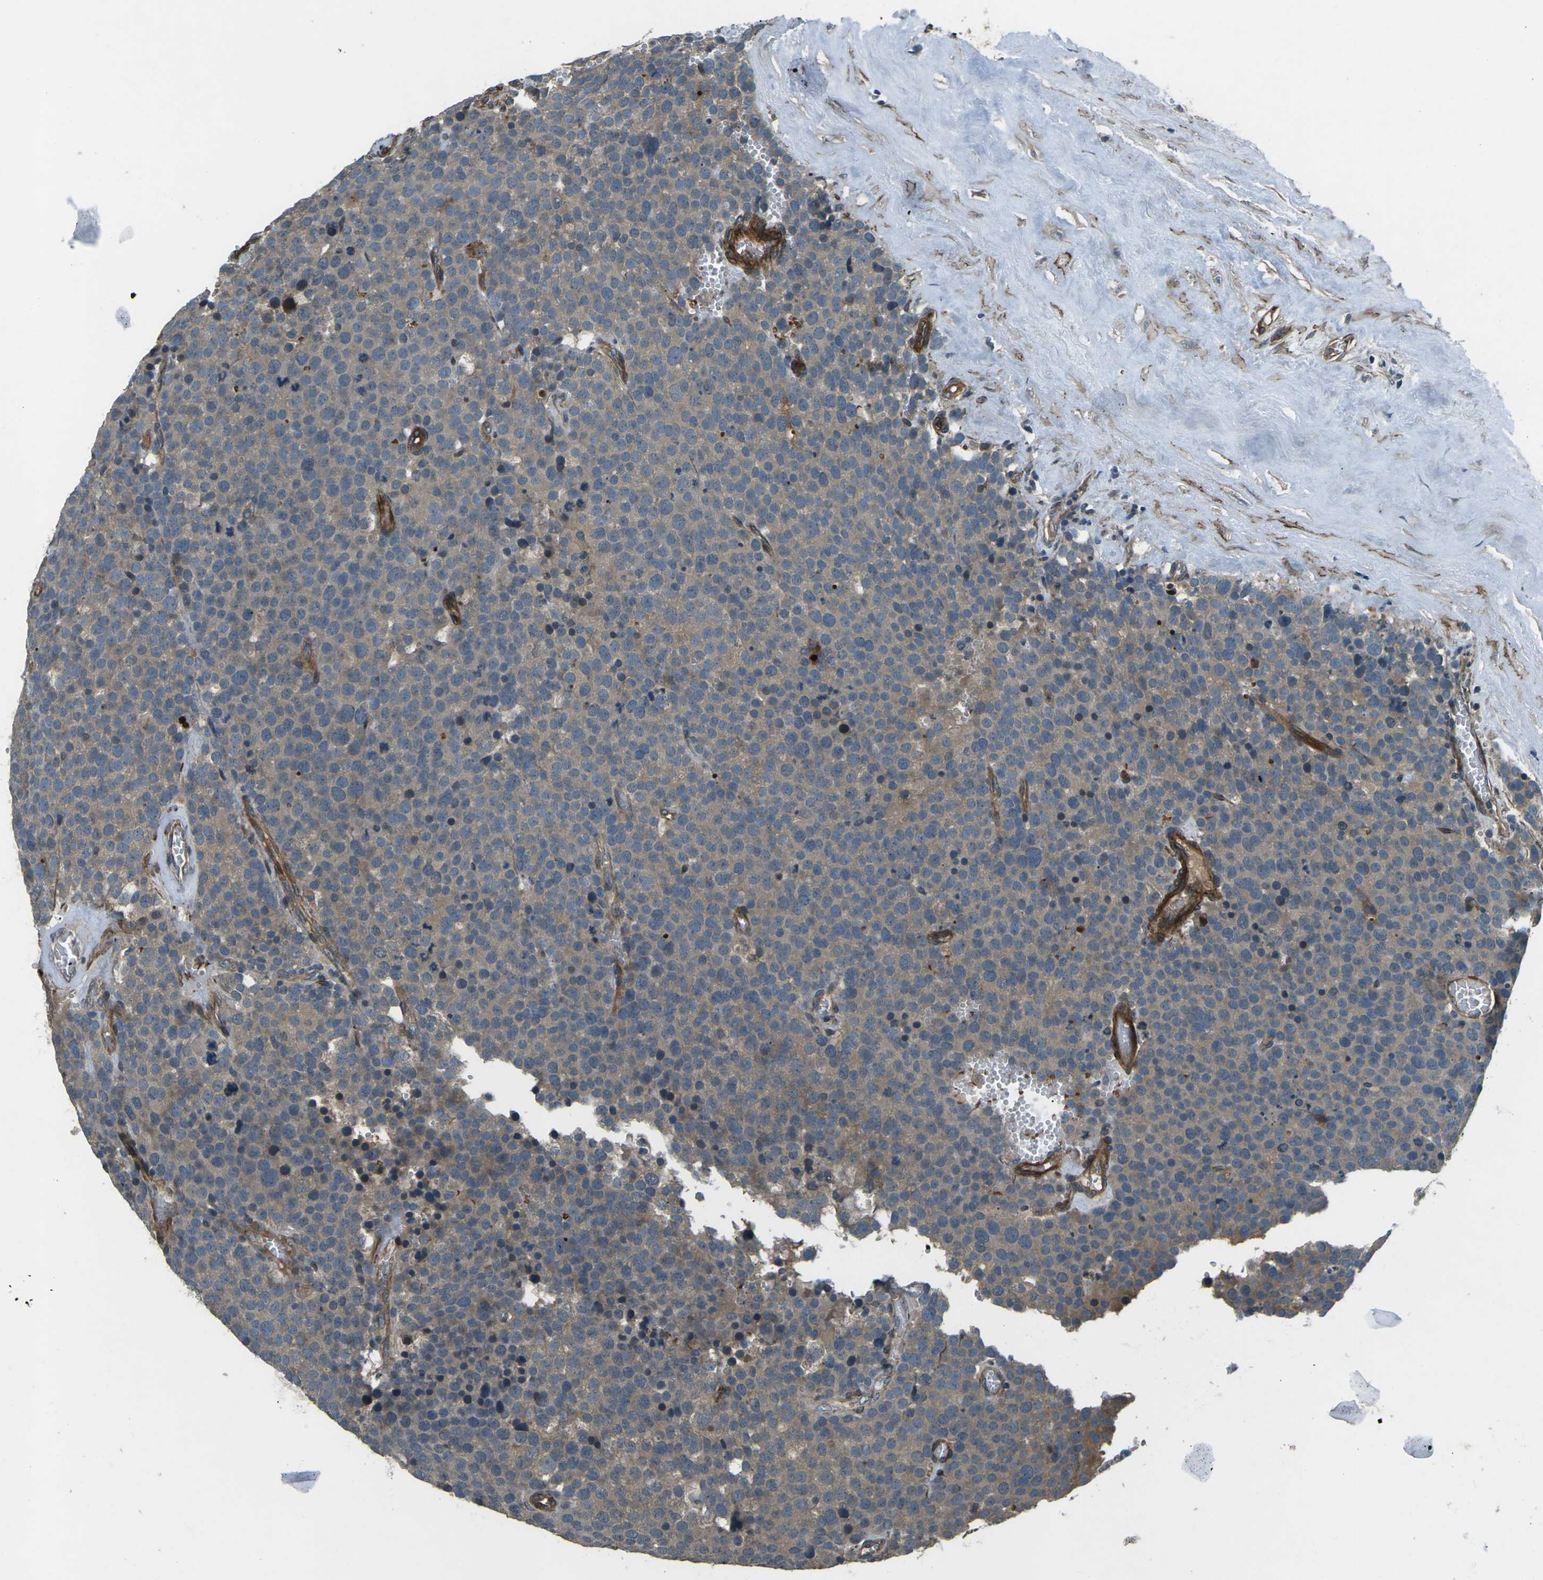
{"staining": {"intensity": "weak", "quantity": ">75%", "location": "cytoplasmic/membranous"}, "tissue": "testis cancer", "cell_type": "Tumor cells", "image_type": "cancer", "snomed": [{"axis": "morphology", "description": "Normal tissue, NOS"}, {"axis": "morphology", "description": "Seminoma, NOS"}, {"axis": "topography", "description": "Testis"}], "caption": "A high-resolution micrograph shows immunohistochemistry (IHC) staining of testis seminoma, which demonstrates weak cytoplasmic/membranous expression in about >75% of tumor cells.", "gene": "AFAP1", "patient": {"sex": "male", "age": 71}}